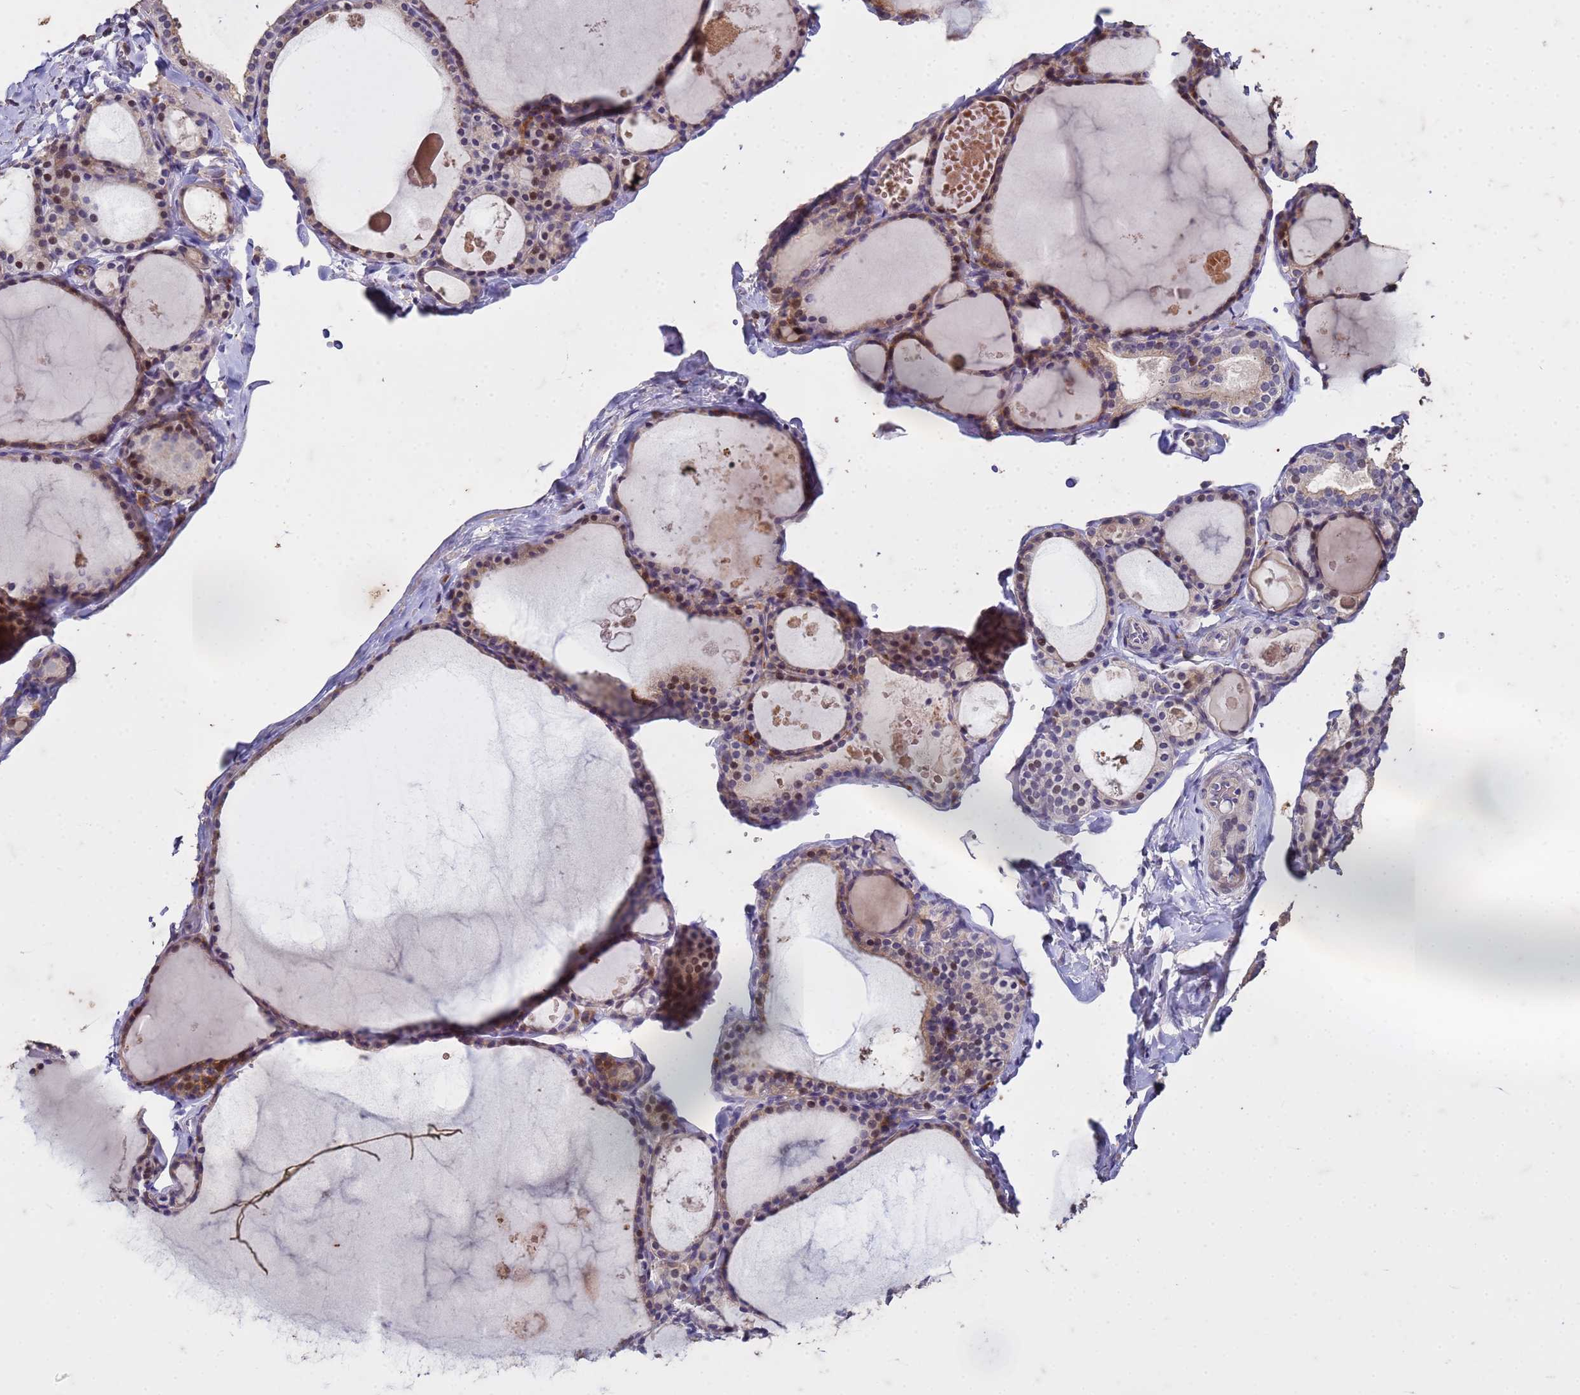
{"staining": {"intensity": "moderate", "quantity": "<25%", "location": "cytoplasmic/membranous,nuclear"}, "tissue": "thyroid gland", "cell_type": "Glandular cells", "image_type": "normal", "snomed": [{"axis": "morphology", "description": "Normal tissue, NOS"}, {"axis": "topography", "description": "Thyroid gland"}], "caption": "Glandular cells demonstrate moderate cytoplasmic/membranous,nuclear positivity in approximately <25% of cells in benign thyroid gland.", "gene": "FAM184B", "patient": {"sex": "male", "age": 56}}